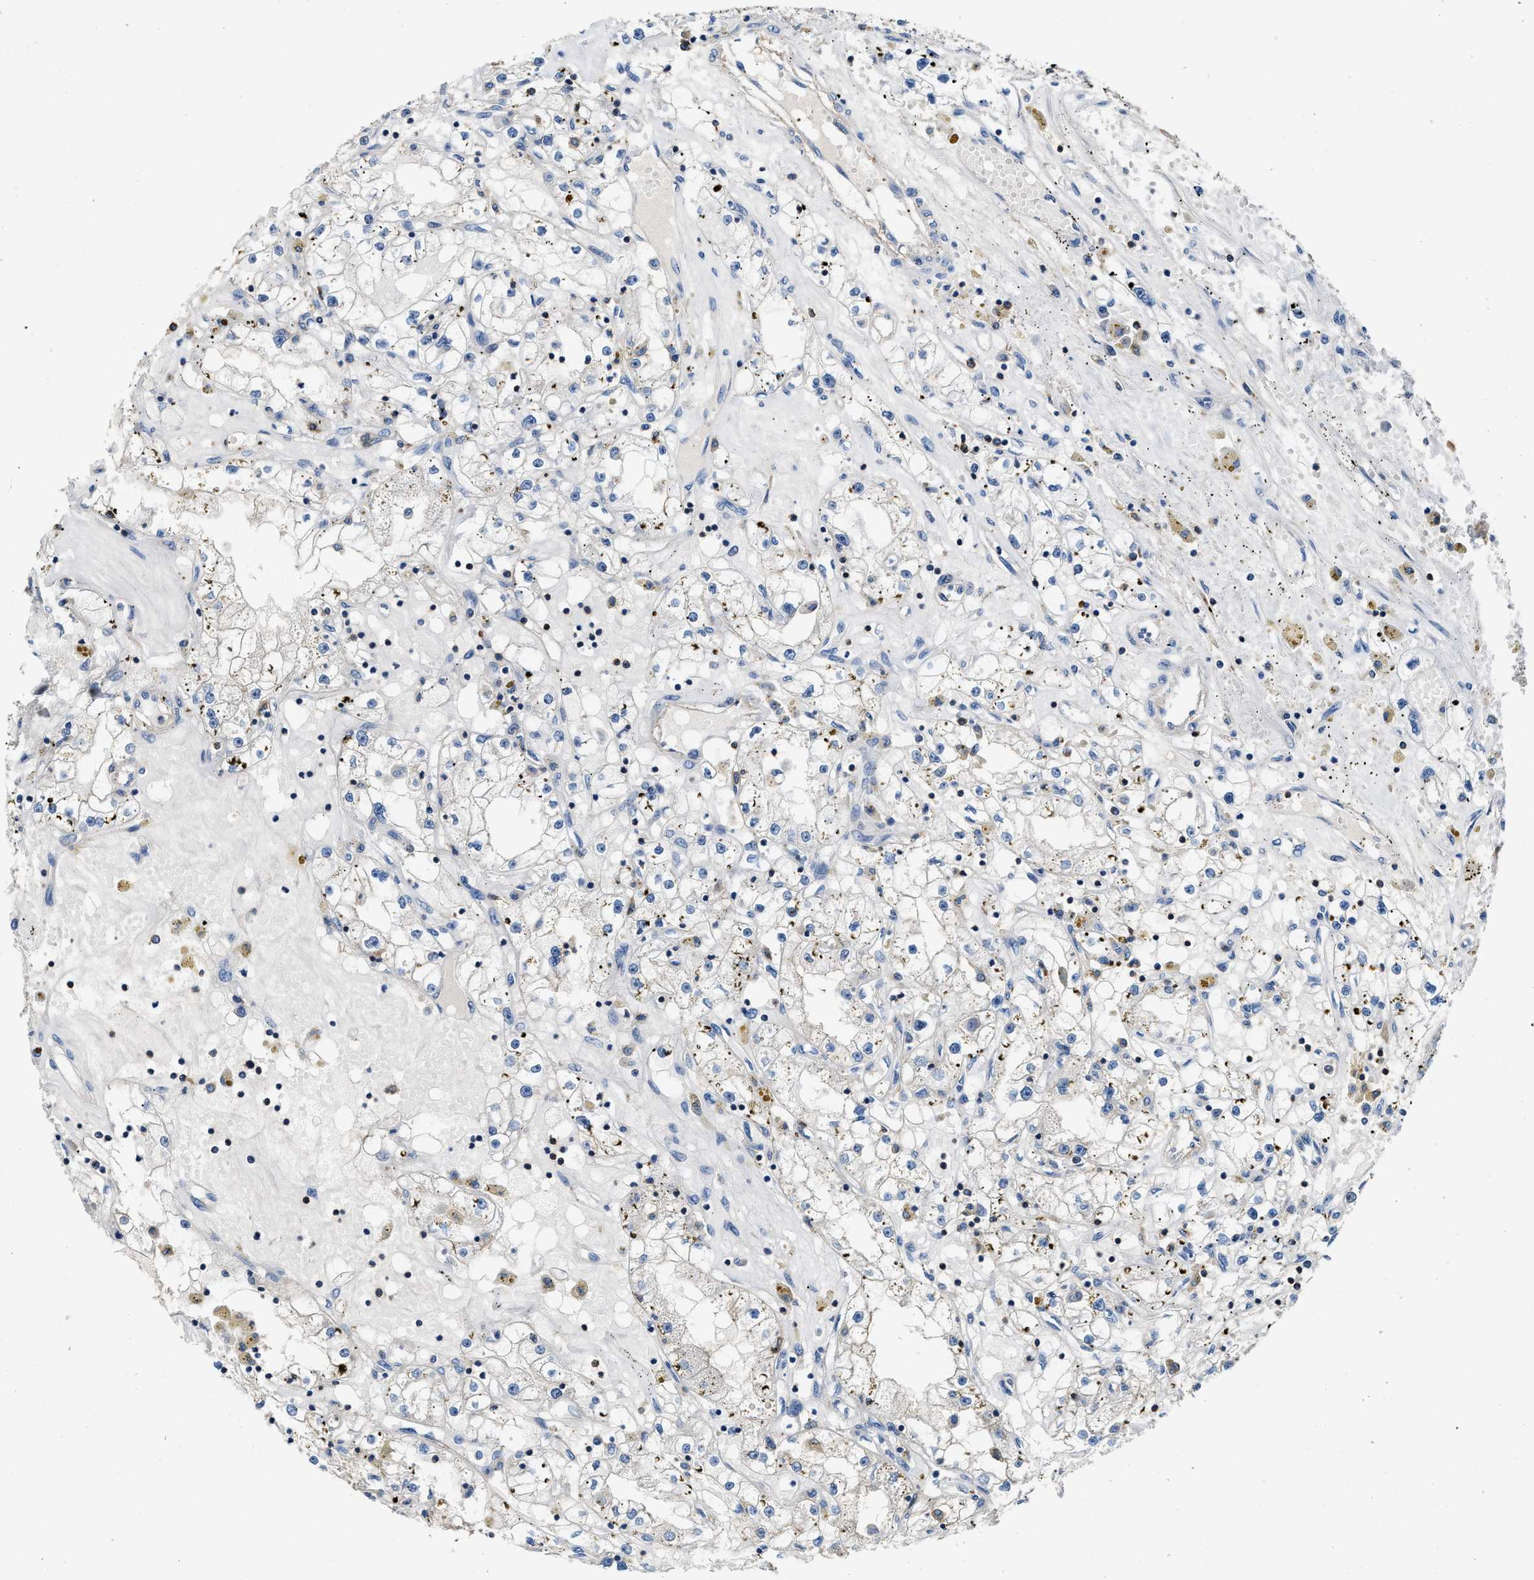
{"staining": {"intensity": "negative", "quantity": "none", "location": "none"}, "tissue": "renal cancer", "cell_type": "Tumor cells", "image_type": "cancer", "snomed": [{"axis": "morphology", "description": "Adenocarcinoma, NOS"}, {"axis": "topography", "description": "Kidney"}], "caption": "This image is of renal adenocarcinoma stained with immunohistochemistry to label a protein in brown with the nuclei are counter-stained blue. There is no staining in tumor cells.", "gene": "MYO1G", "patient": {"sex": "male", "age": 56}}